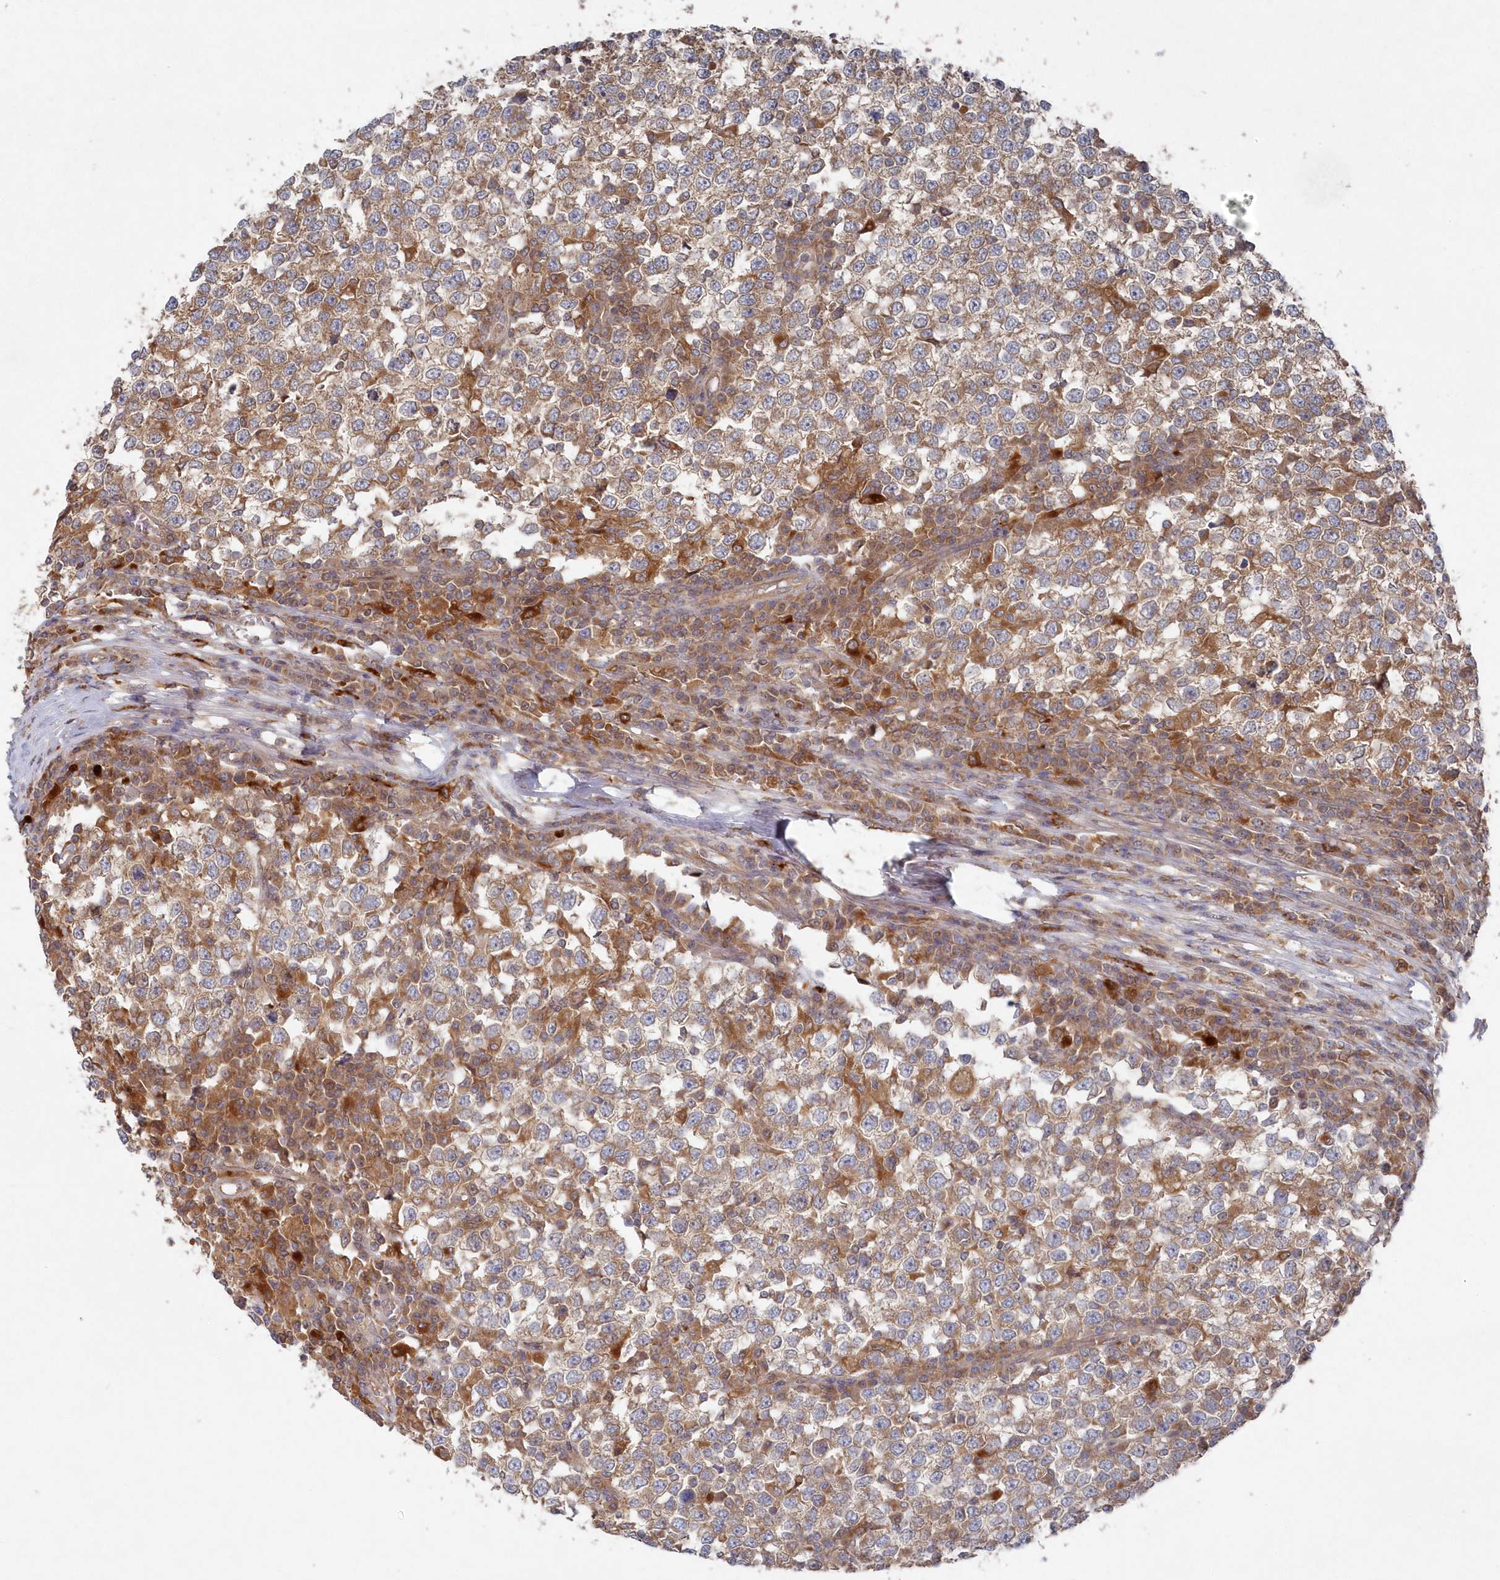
{"staining": {"intensity": "moderate", "quantity": ">75%", "location": "cytoplasmic/membranous"}, "tissue": "testis cancer", "cell_type": "Tumor cells", "image_type": "cancer", "snomed": [{"axis": "morphology", "description": "Seminoma, NOS"}, {"axis": "topography", "description": "Testis"}], "caption": "The immunohistochemical stain labels moderate cytoplasmic/membranous expression in tumor cells of seminoma (testis) tissue. (Brightfield microscopy of DAB IHC at high magnification).", "gene": "ASNSD1", "patient": {"sex": "male", "age": 65}}